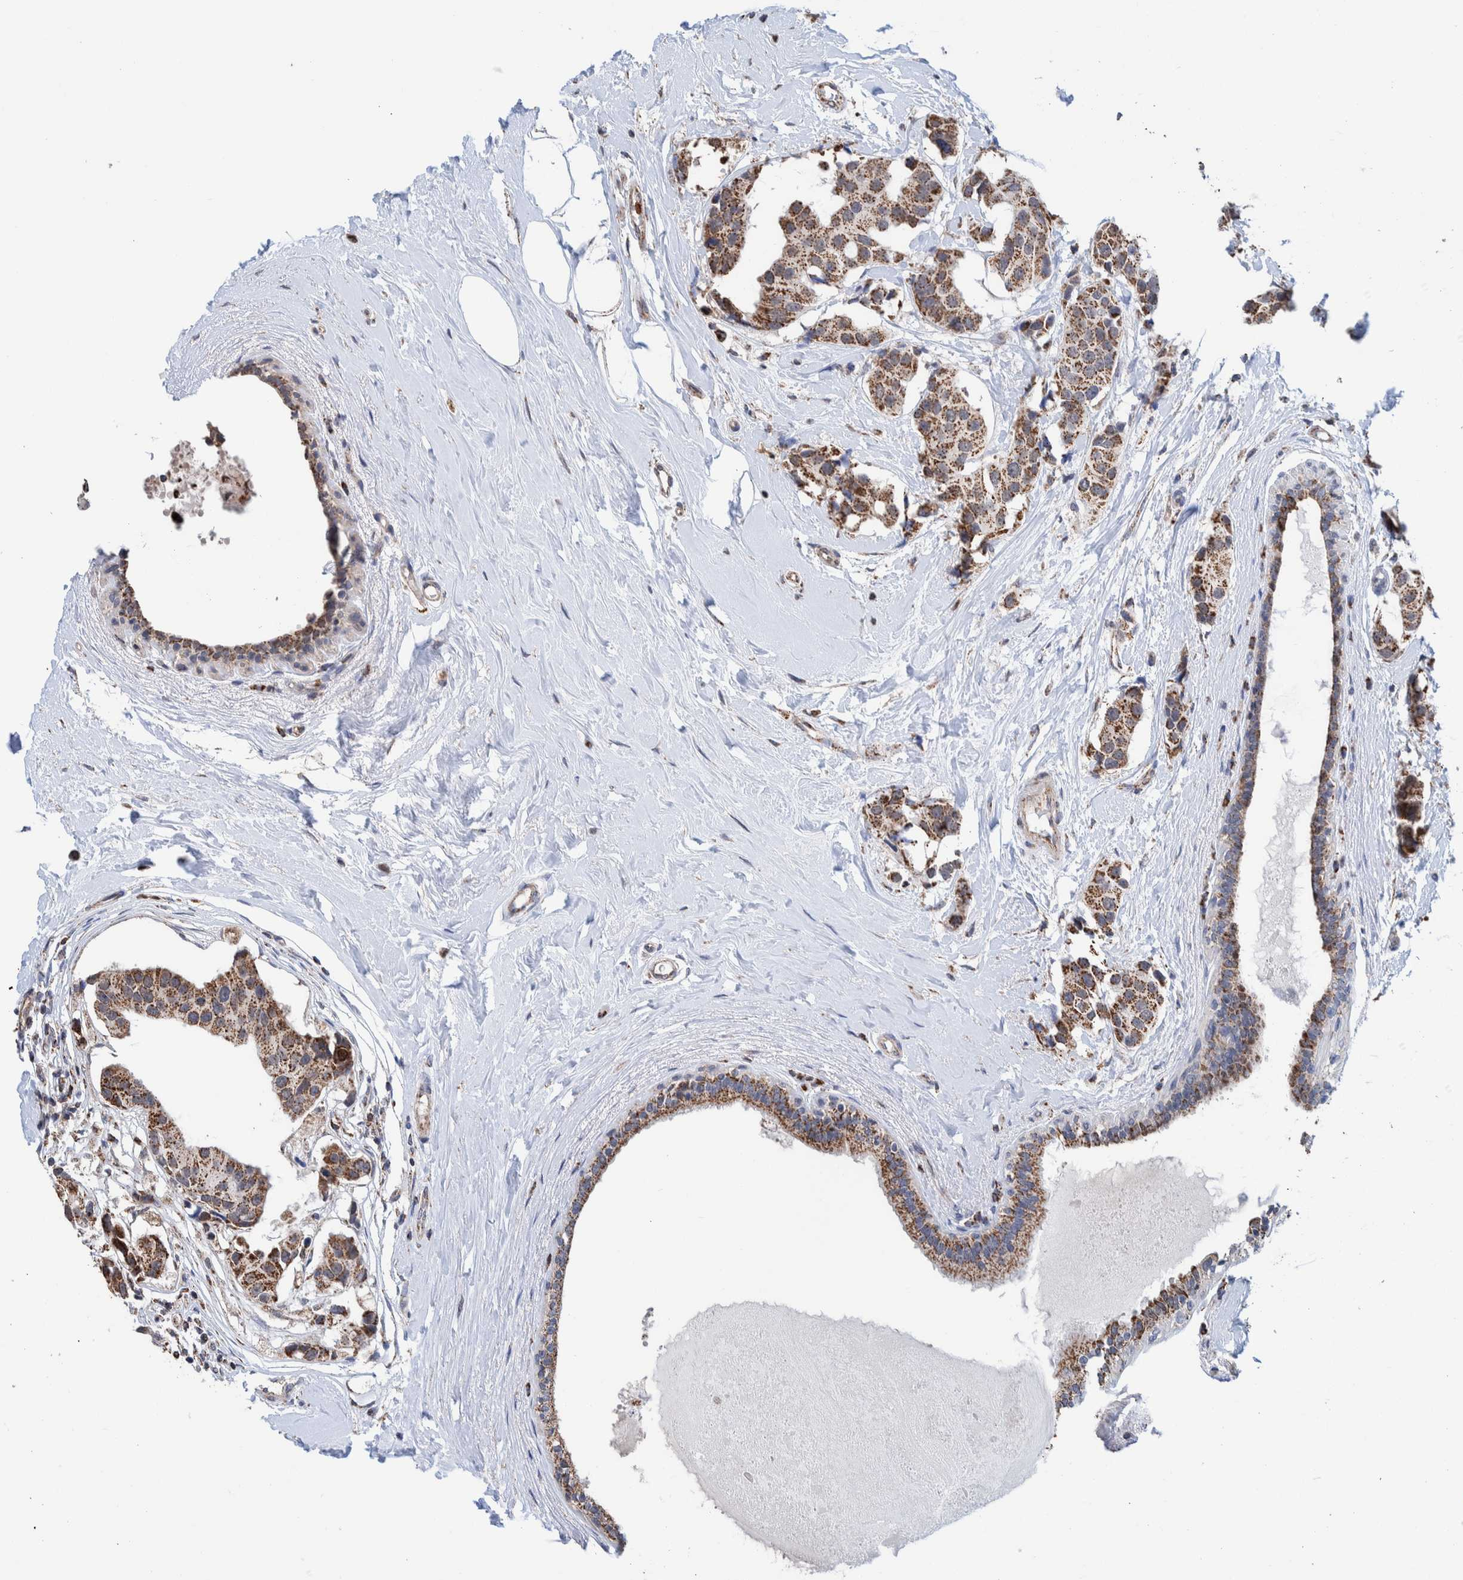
{"staining": {"intensity": "moderate", "quantity": ">75%", "location": "cytoplasmic/membranous"}, "tissue": "breast cancer", "cell_type": "Tumor cells", "image_type": "cancer", "snomed": [{"axis": "morphology", "description": "Normal tissue, NOS"}, {"axis": "morphology", "description": "Duct carcinoma"}, {"axis": "topography", "description": "Breast"}], "caption": "Immunohistochemical staining of breast cancer displays medium levels of moderate cytoplasmic/membranous positivity in about >75% of tumor cells.", "gene": "DECR1", "patient": {"sex": "female", "age": 39}}